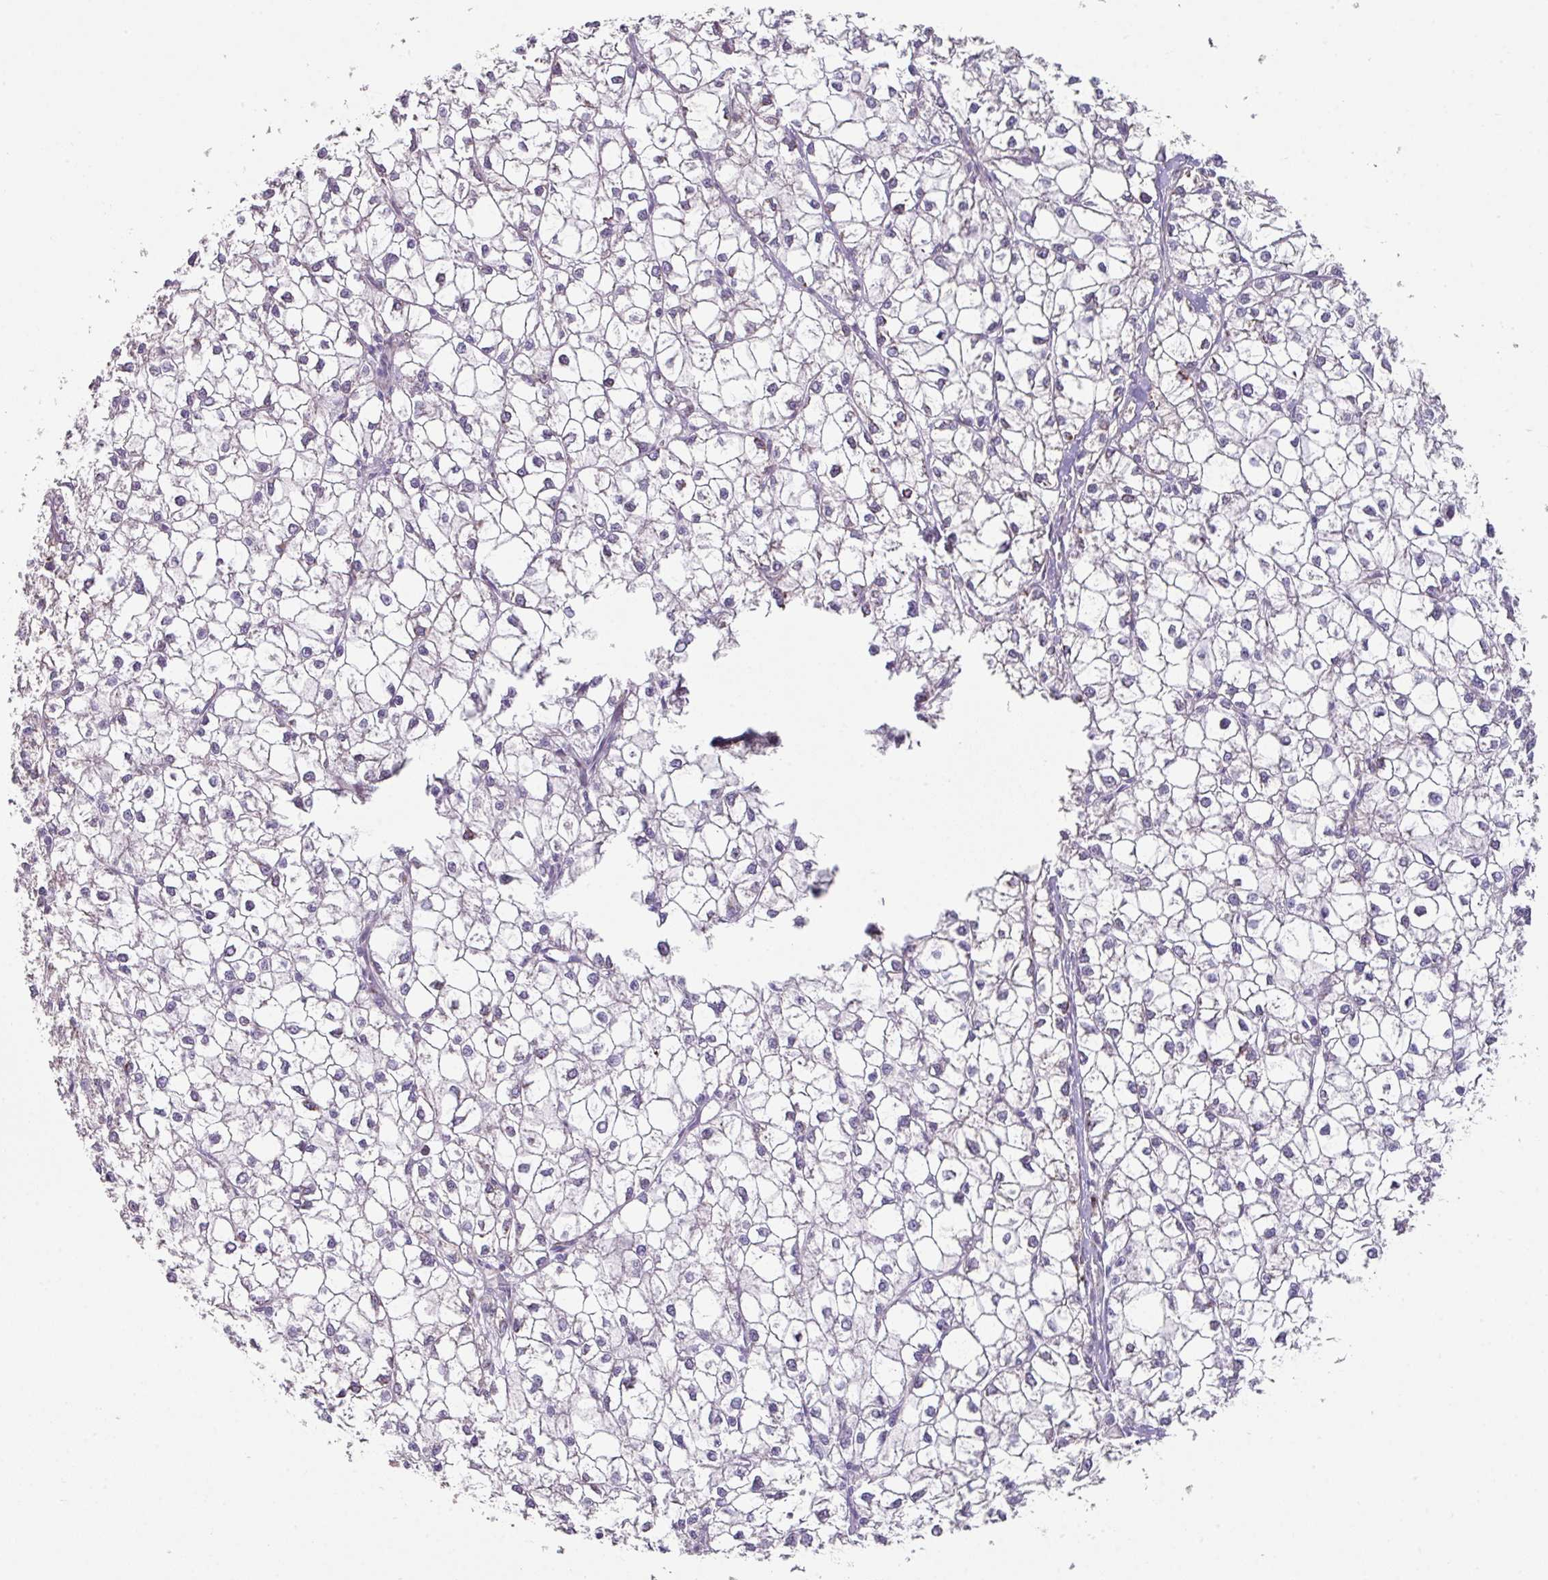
{"staining": {"intensity": "negative", "quantity": "none", "location": "none"}, "tissue": "liver cancer", "cell_type": "Tumor cells", "image_type": "cancer", "snomed": [{"axis": "morphology", "description": "Carcinoma, Hepatocellular, NOS"}, {"axis": "topography", "description": "Liver"}], "caption": "A high-resolution micrograph shows immunohistochemistry staining of liver cancer (hepatocellular carcinoma), which demonstrates no significant expression in tumor cells.", "gene": "BMS1", "patient": {"sex": "female", "age": 43}}